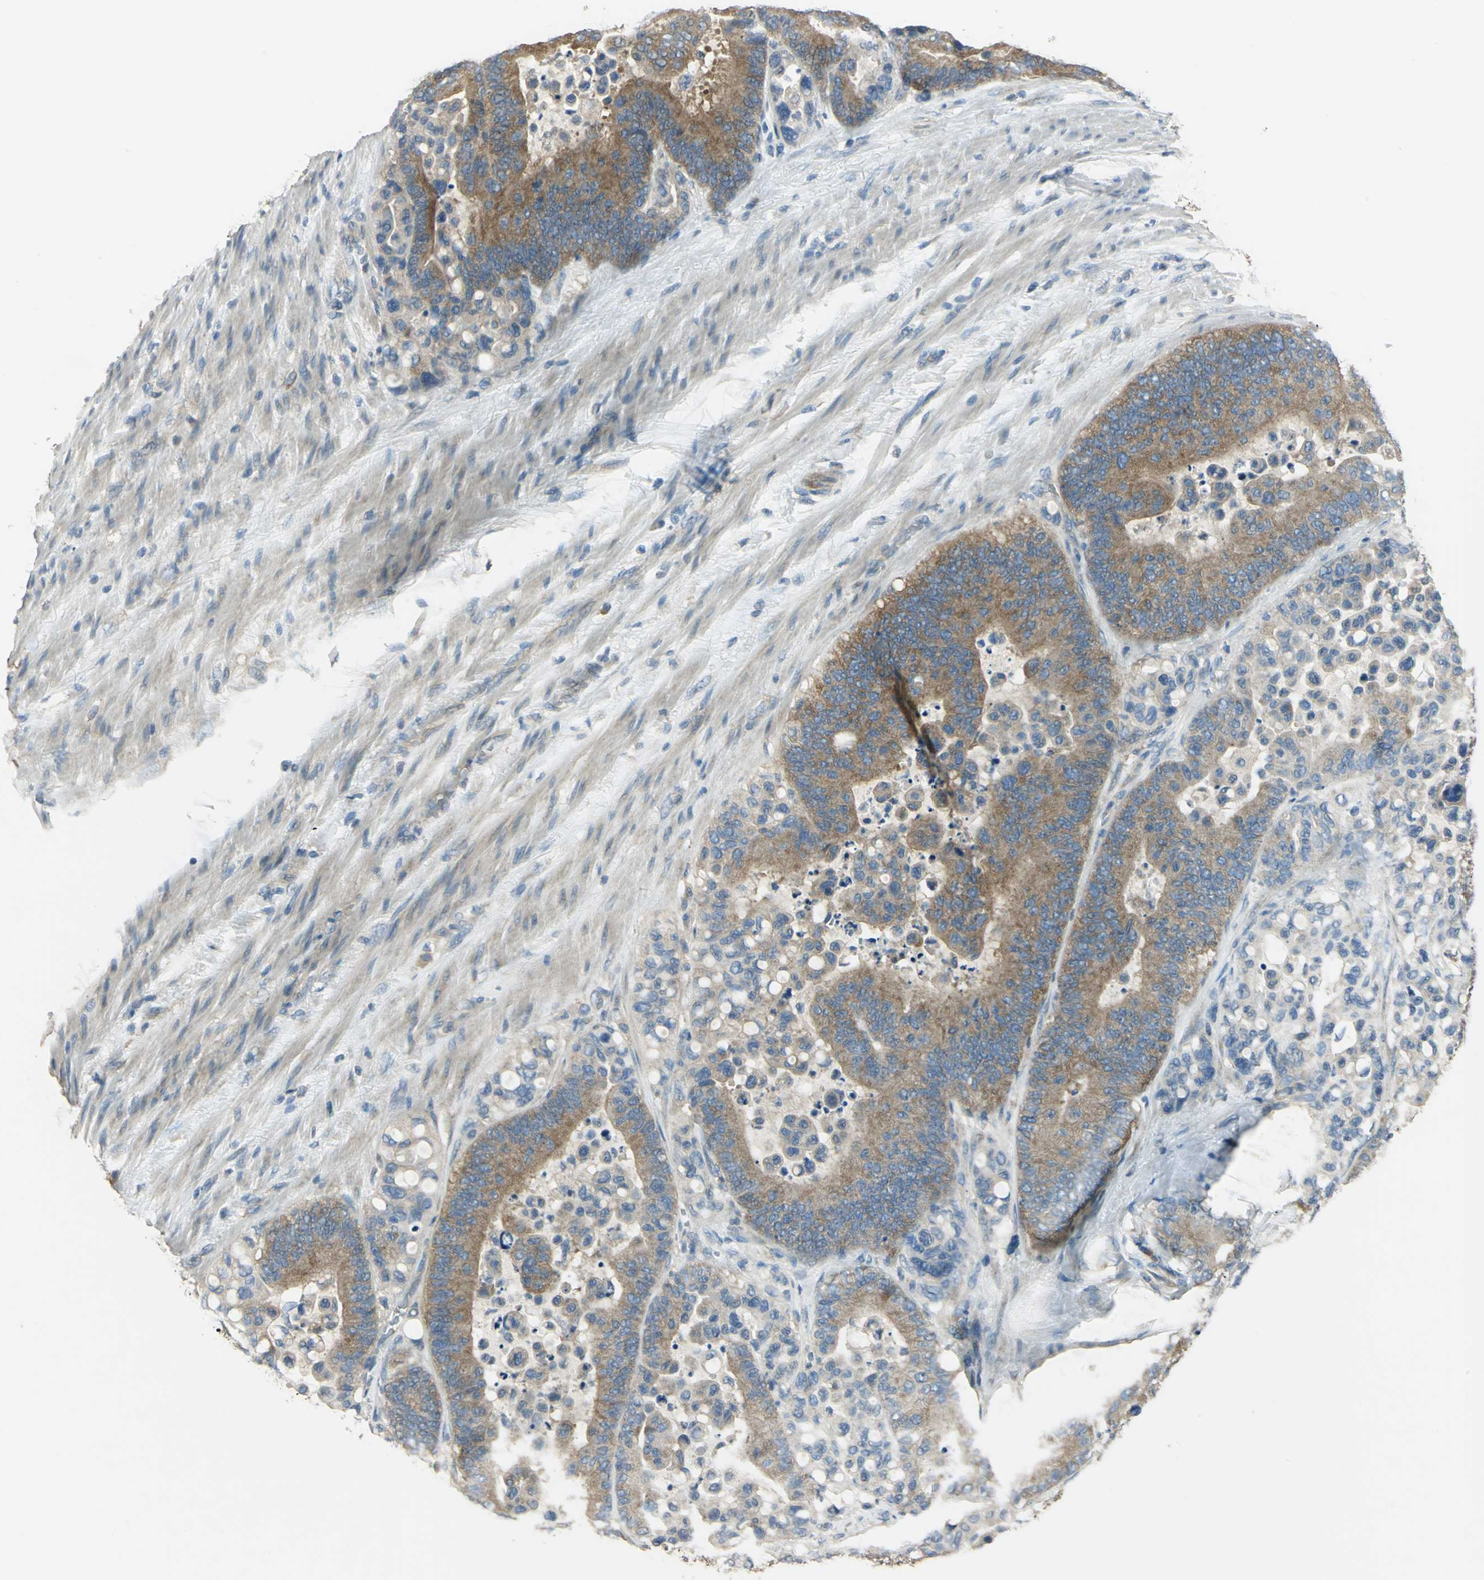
{"staining": {"intensity": "strong", "quantity": ">75%", "location": "cytoplasmic/membranous"}, "tissue": "colorectal cancer", "cell_type": "Tumor cells", "image_type": "cancer", "snomed": [{"axis": "morphology", "description": "Normal tissue, NOS"}, {"axis": "morphology", "description": "Adenocarcinoma, NOS"}, {"axis": "topography", "description": "Colon"}], "caption": "Immunohistochemical staining of colorectal cancer (adenocarcinoma) demonstrates high levels of strong cytoplasmic/membranous staining in approximately >75% of tumor cells.", "gene": "SHC2", "patient": {"sex": "male", "age": 82}}